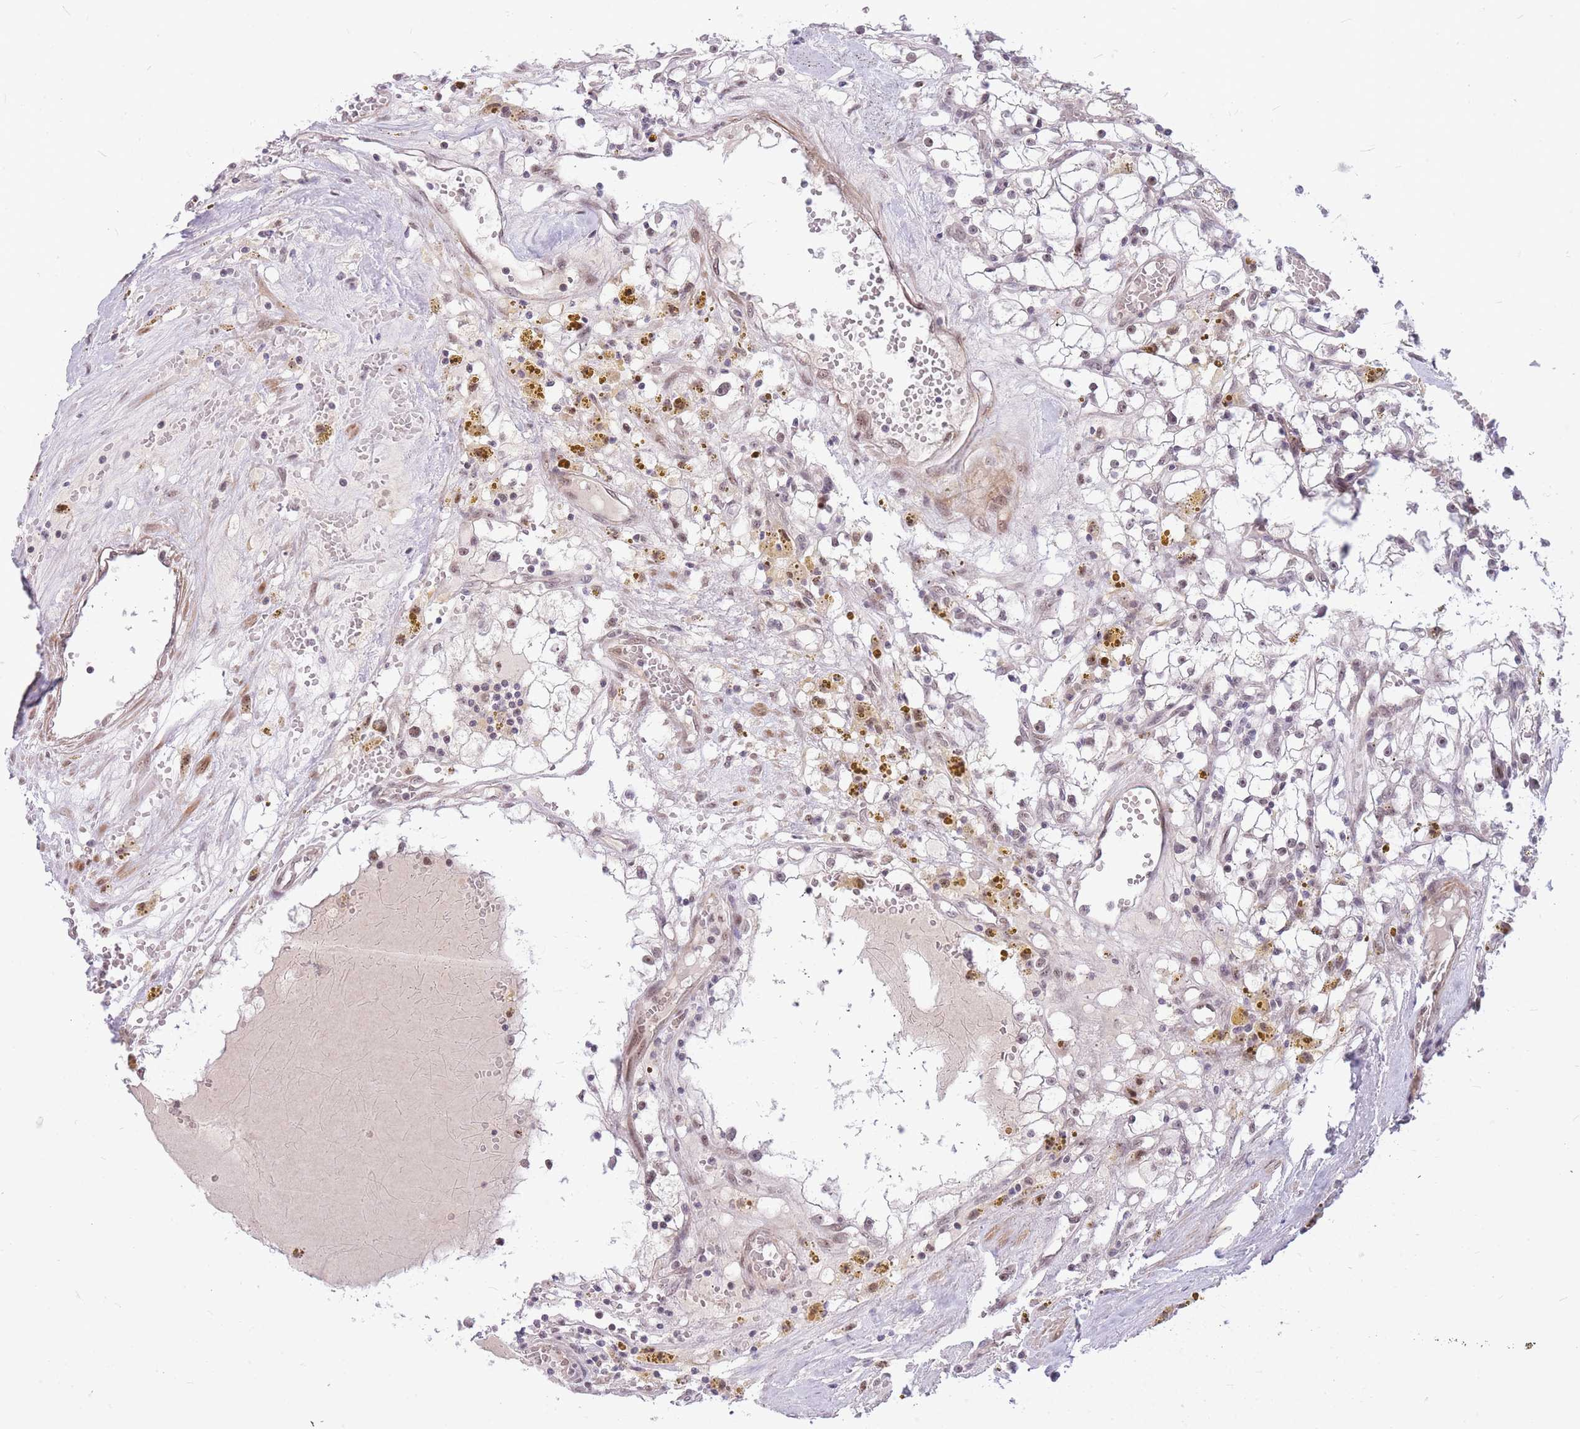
{"staining": {"intensity": "negative", "quantity": "none", "location": "none"}, "tissue": "renal cancer", "cell_type": "Tumor cells", "image_type": "cancer", "snomed": [{"axis": "morphology", "description": "Adenocarcinoma, NOS"}, {"axis": "topography", "description": "Kidney"}], "caption": "An immunohistochemistry (IHC) photomicrograph of adenocarcinoma (renal) is shown. There is no staining in tumor cells of adenocarcinoma (renal).", "gene": "ERCC2", "patient": {"sex": "male", "age": 56}}